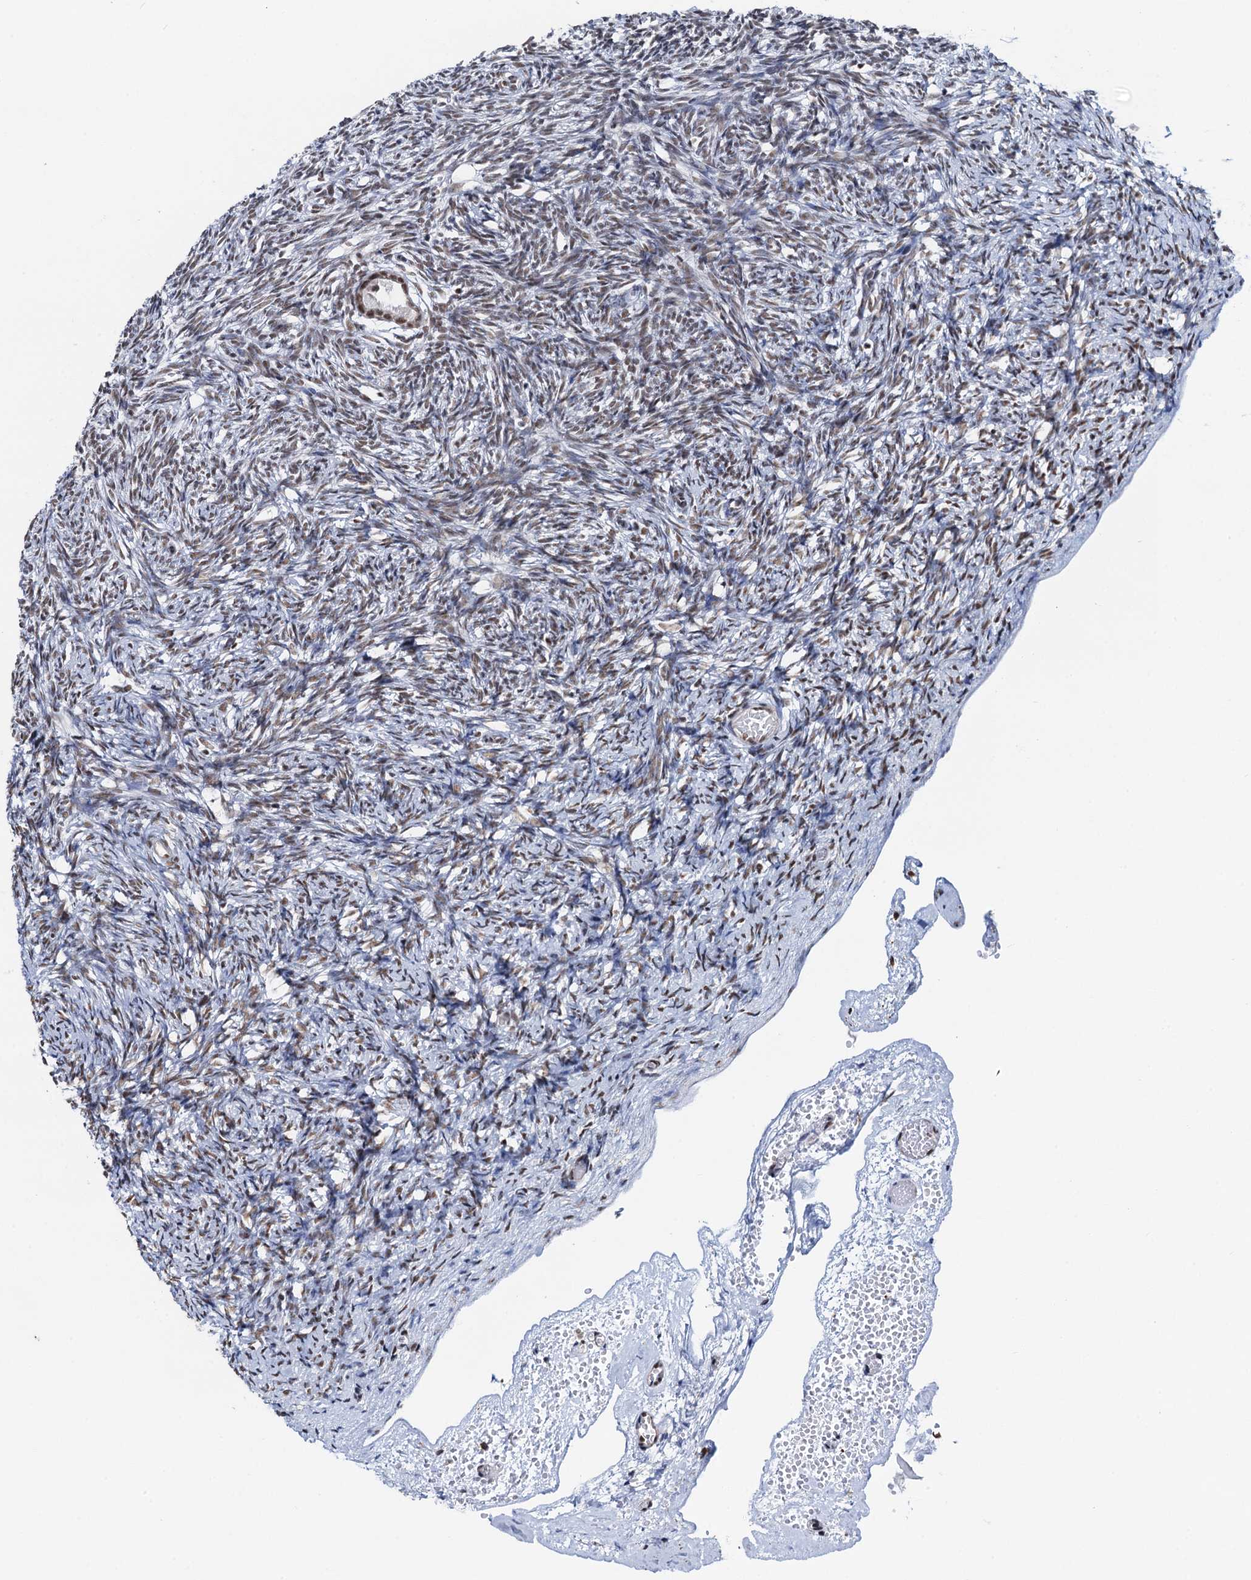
{"staining": {"intensity": "moderate", "quantity": ">75%", "location": "nuclear"}, "tissue": "ovary", "cell_type": "Follicle cells", "image_type": "normal", "snomed": [{"axis": "morphology", "description": "Normal tissue, NOS"}, {"axis": "topography", "description": "Ovary"}], "caption": "Immunohistochemistry of benign human ovary displays medium levels of moderate nuclear expression in approximately >75% of follicle cells.", "gene": "ZNF609", "patient": {"sex": "female", "age": 34}}